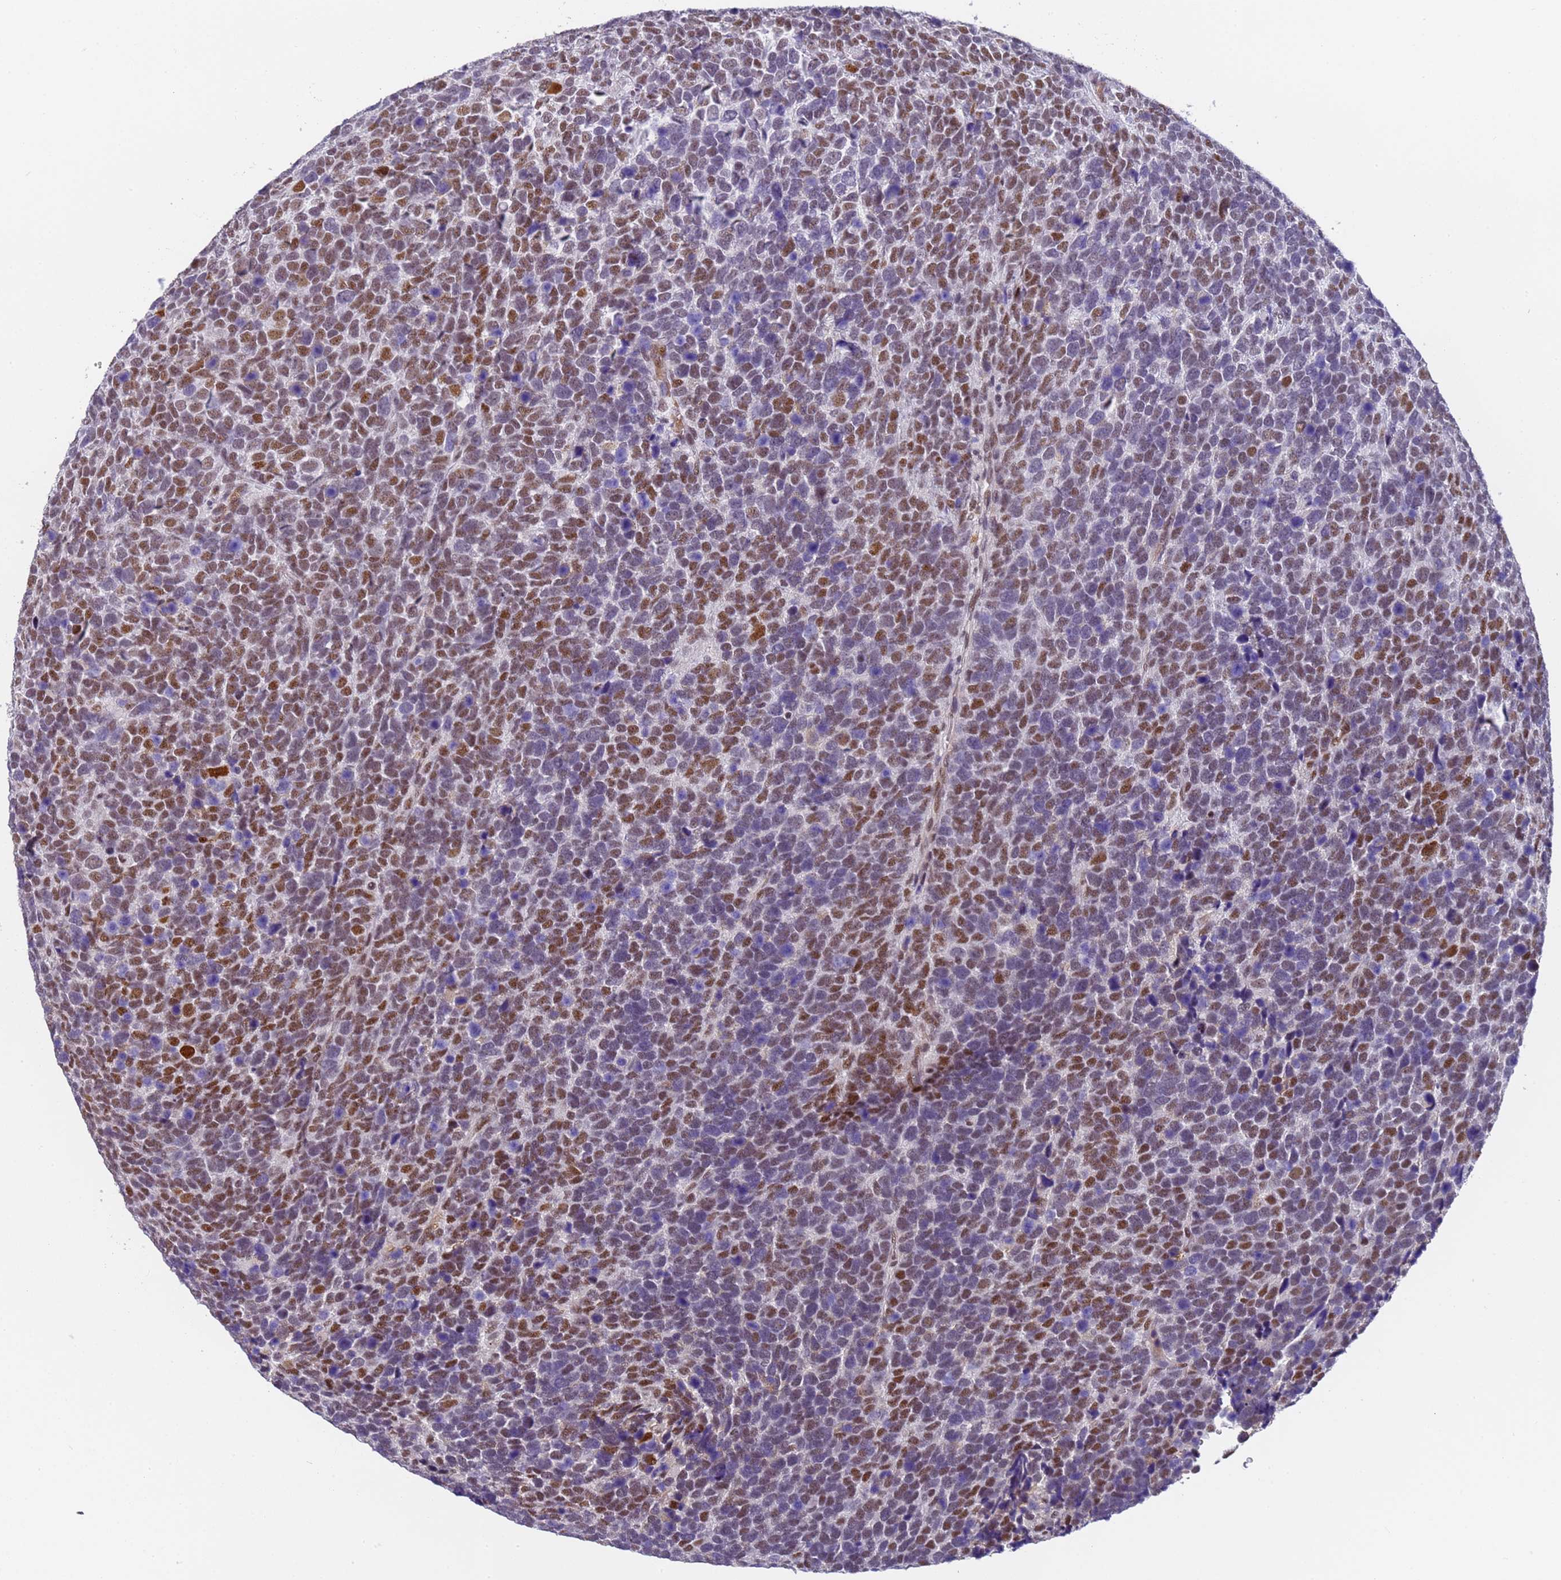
{"staining": {"intensity": "moderate", "quantity": "25%-75%", "location": "nuclear"}, "tissue": "urothelial cancer", "cell_type": "Tumor cells", "image_type": "cancer", "snomed": [{"axis": "morphology", "description": "Urothelial carcinoma, High grade"}, {"axis": "topography", "description": "Urinary bladder"}], "caption": "About 25%-75% of tumor cells in urothelial carcinoma (high-grade) exhibit moderate nuclear protein staining as visualized by brown immunohistochemical staining.", "gene": "FNBP4", "patient": {"sex": "female", "age": 82}}